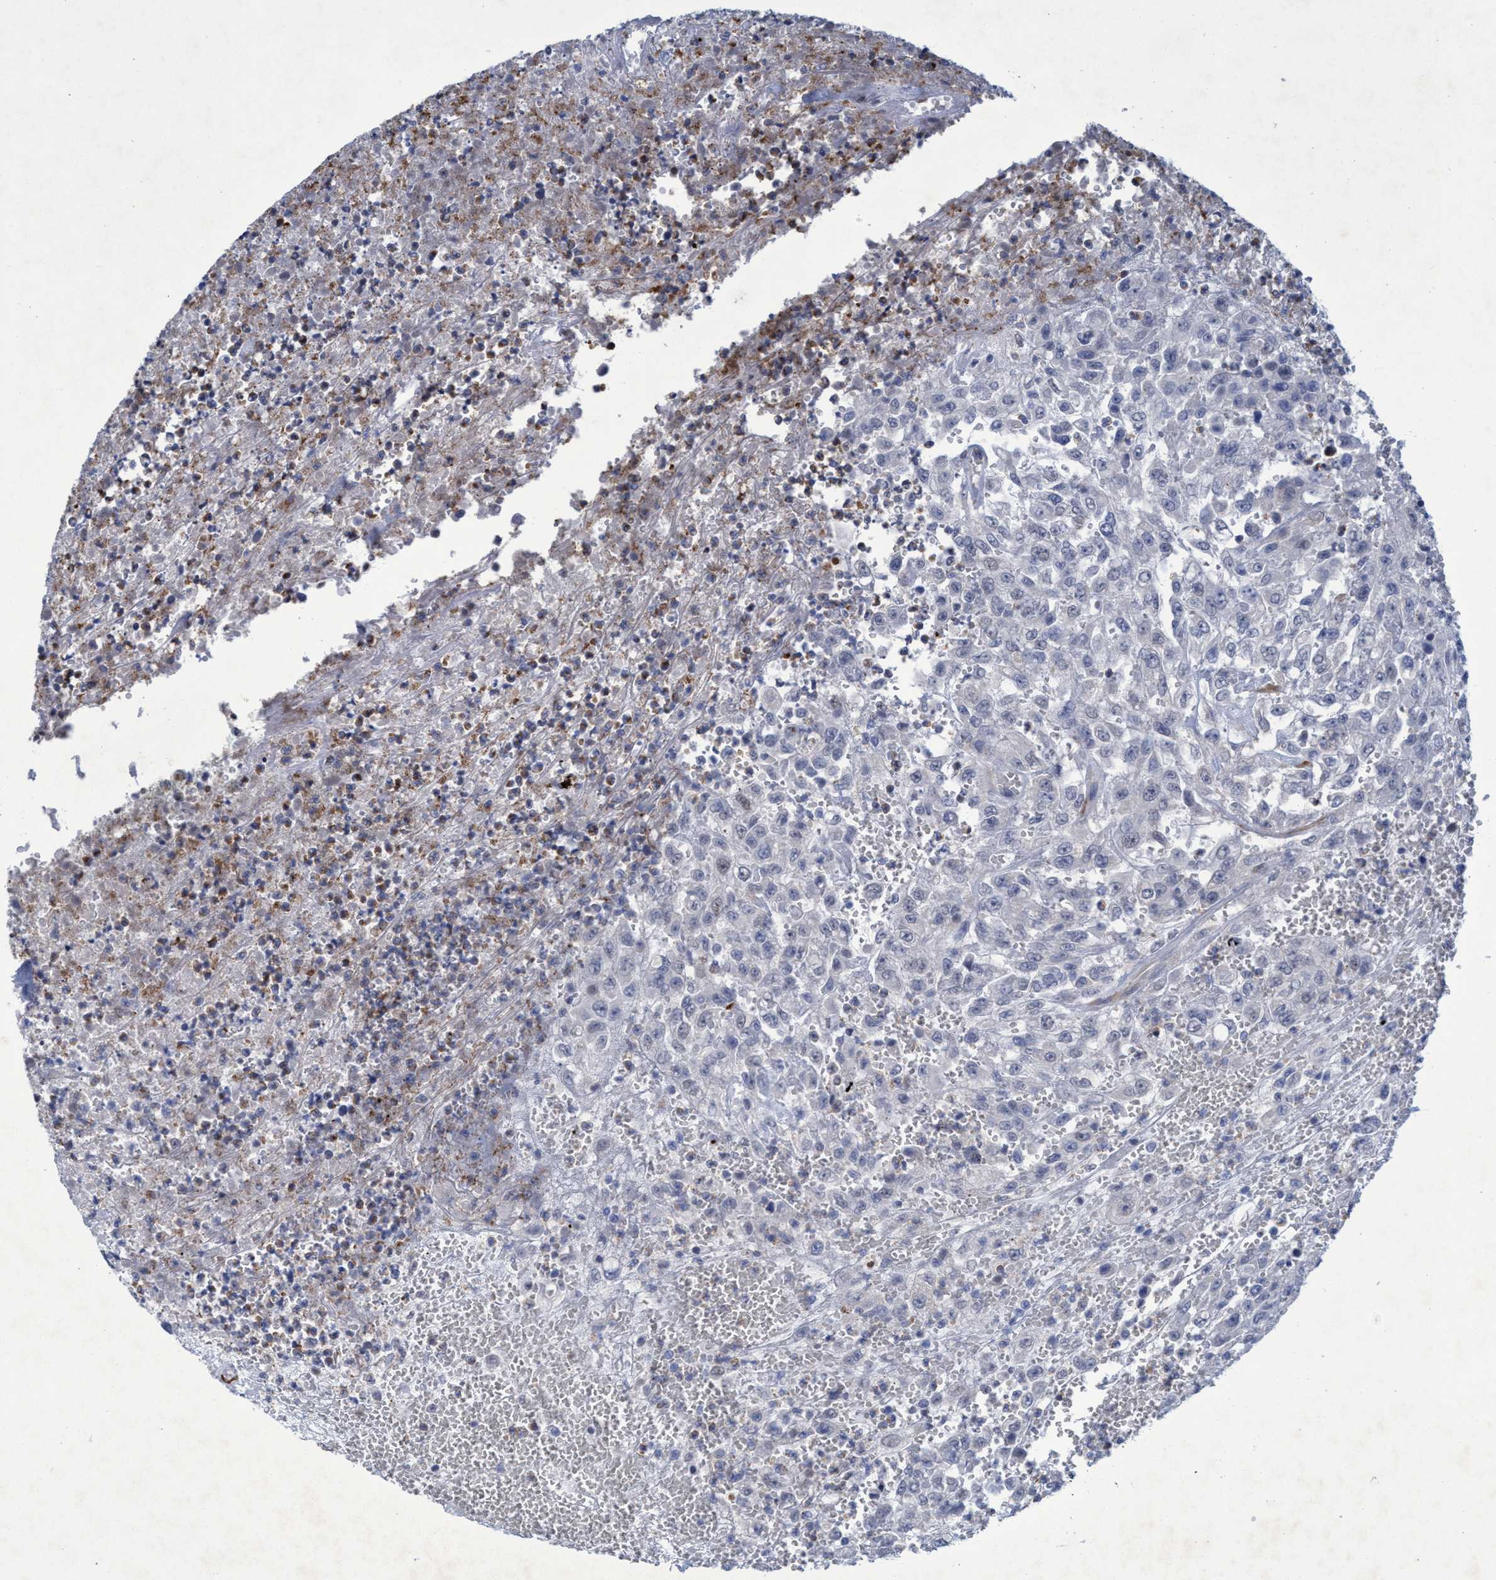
{"staining": {"intensity": "negative", "quantity": "none", "location": "none"}, "tissue": "urothelial cancer", "cell_type": "Tumor cells", "image_type": "cancer", "snomed": [{"axis": "morphology", "description": "Urothelial carcinoma, High grade"}, {"axis": "topography", "description": "Urinary bladder"}], "caption": "Immunohistochemistry (IHC) histopathology image of human urothelial carcinoma (high-grade) stained for a protein (brown), which demonstrates no positivity in tumor cells.", "gene": "SLC43A2", "patient": {"sex": "male", "age": 46}}